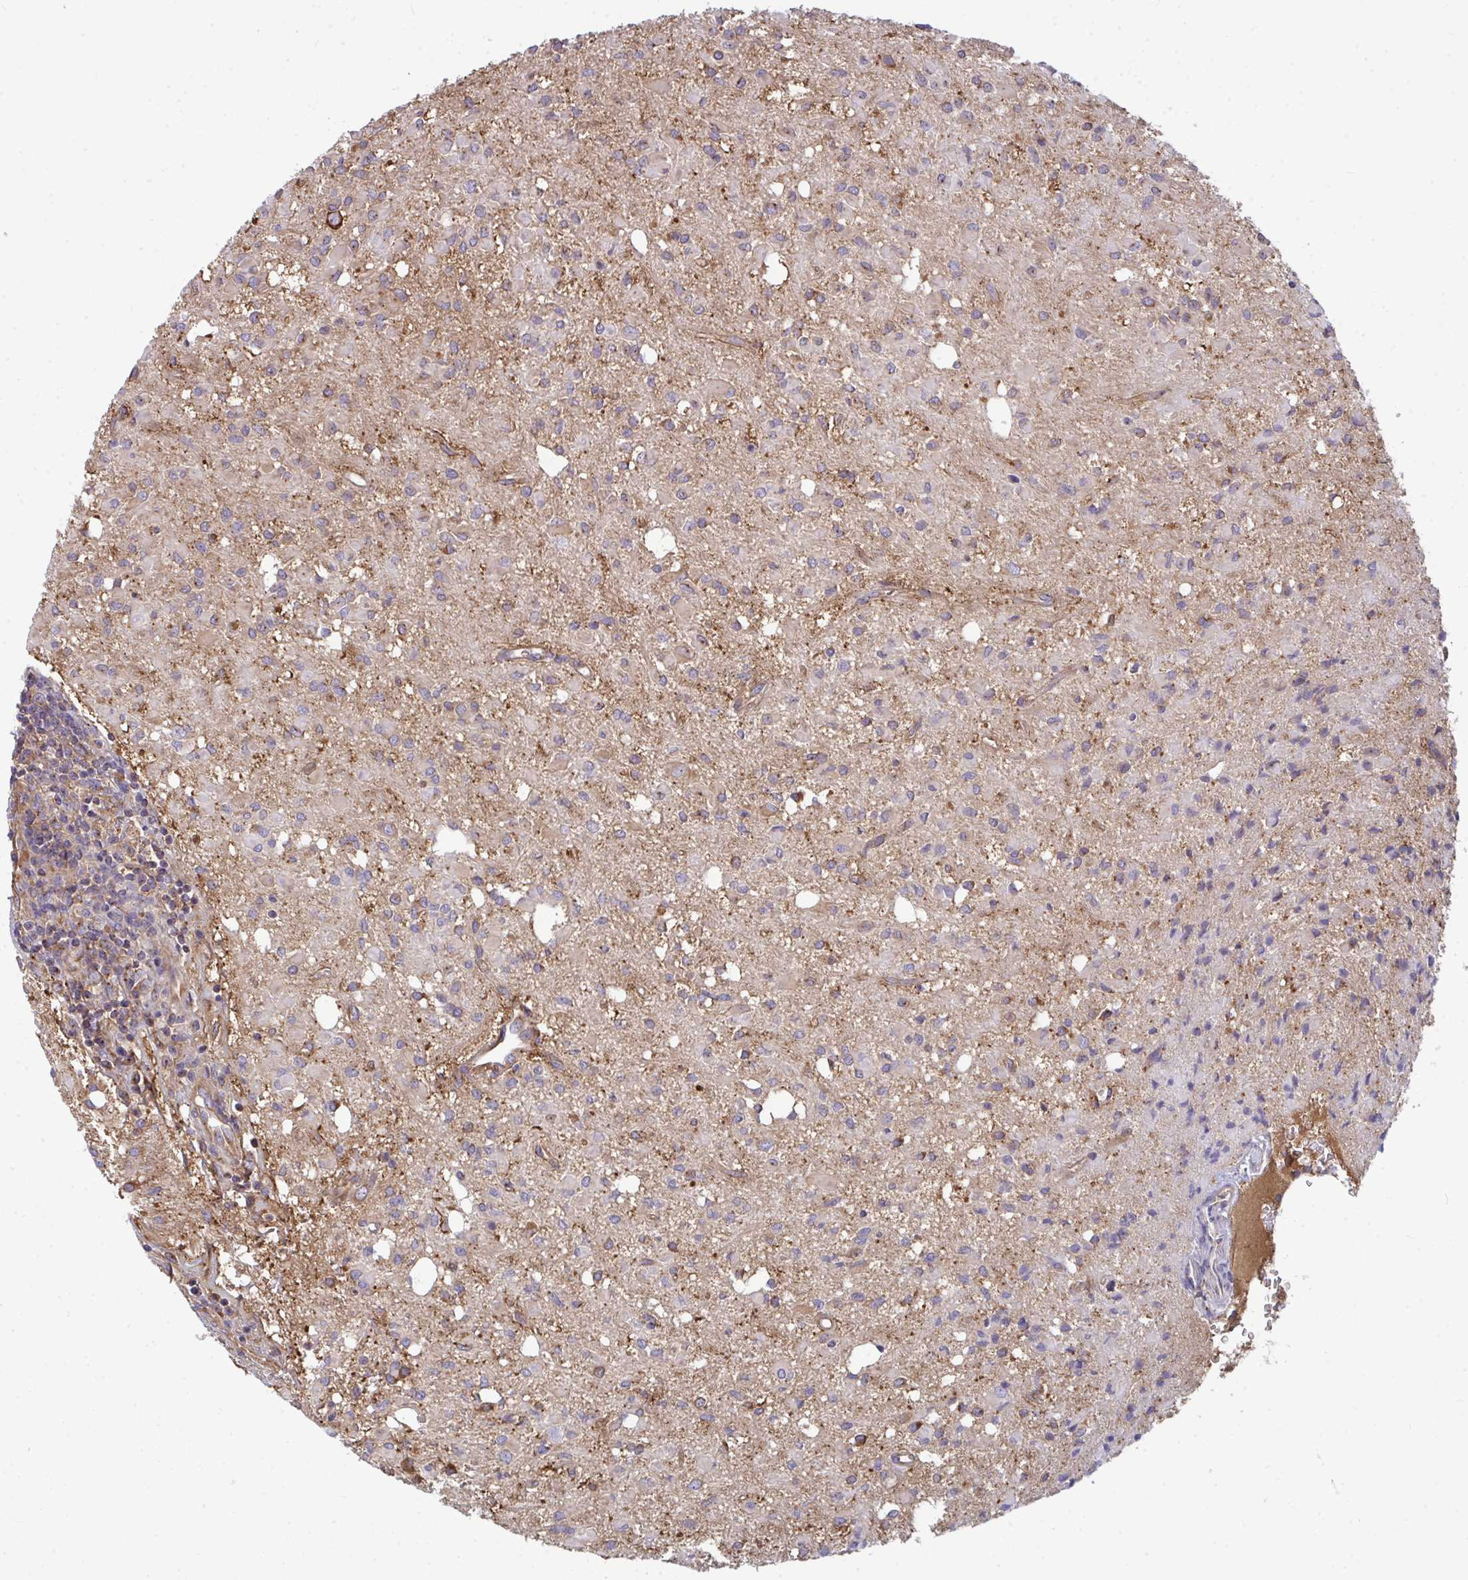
{"staining": {"intensity": "moderate", "quantity": "25%-75%", "location": "cytoplasmic/membranous"}, "tissue": "glioma", "cell_type": "Tumor cells", "image_type": "cancer", "snomed": [{"axis": "morphology", "description": "Glioma, malignant, Low grade"}, {"axis": "topography", "description": "Brain"}], "caption": "Protein expression analysis of human malignant low-grade glioma reveals moderate cytoplasmic/membranous positivity in approximately 25%-75% of tumor cells.", "gene": "DYNC1I2", "patient": {"sex": "female", "age": 33}}